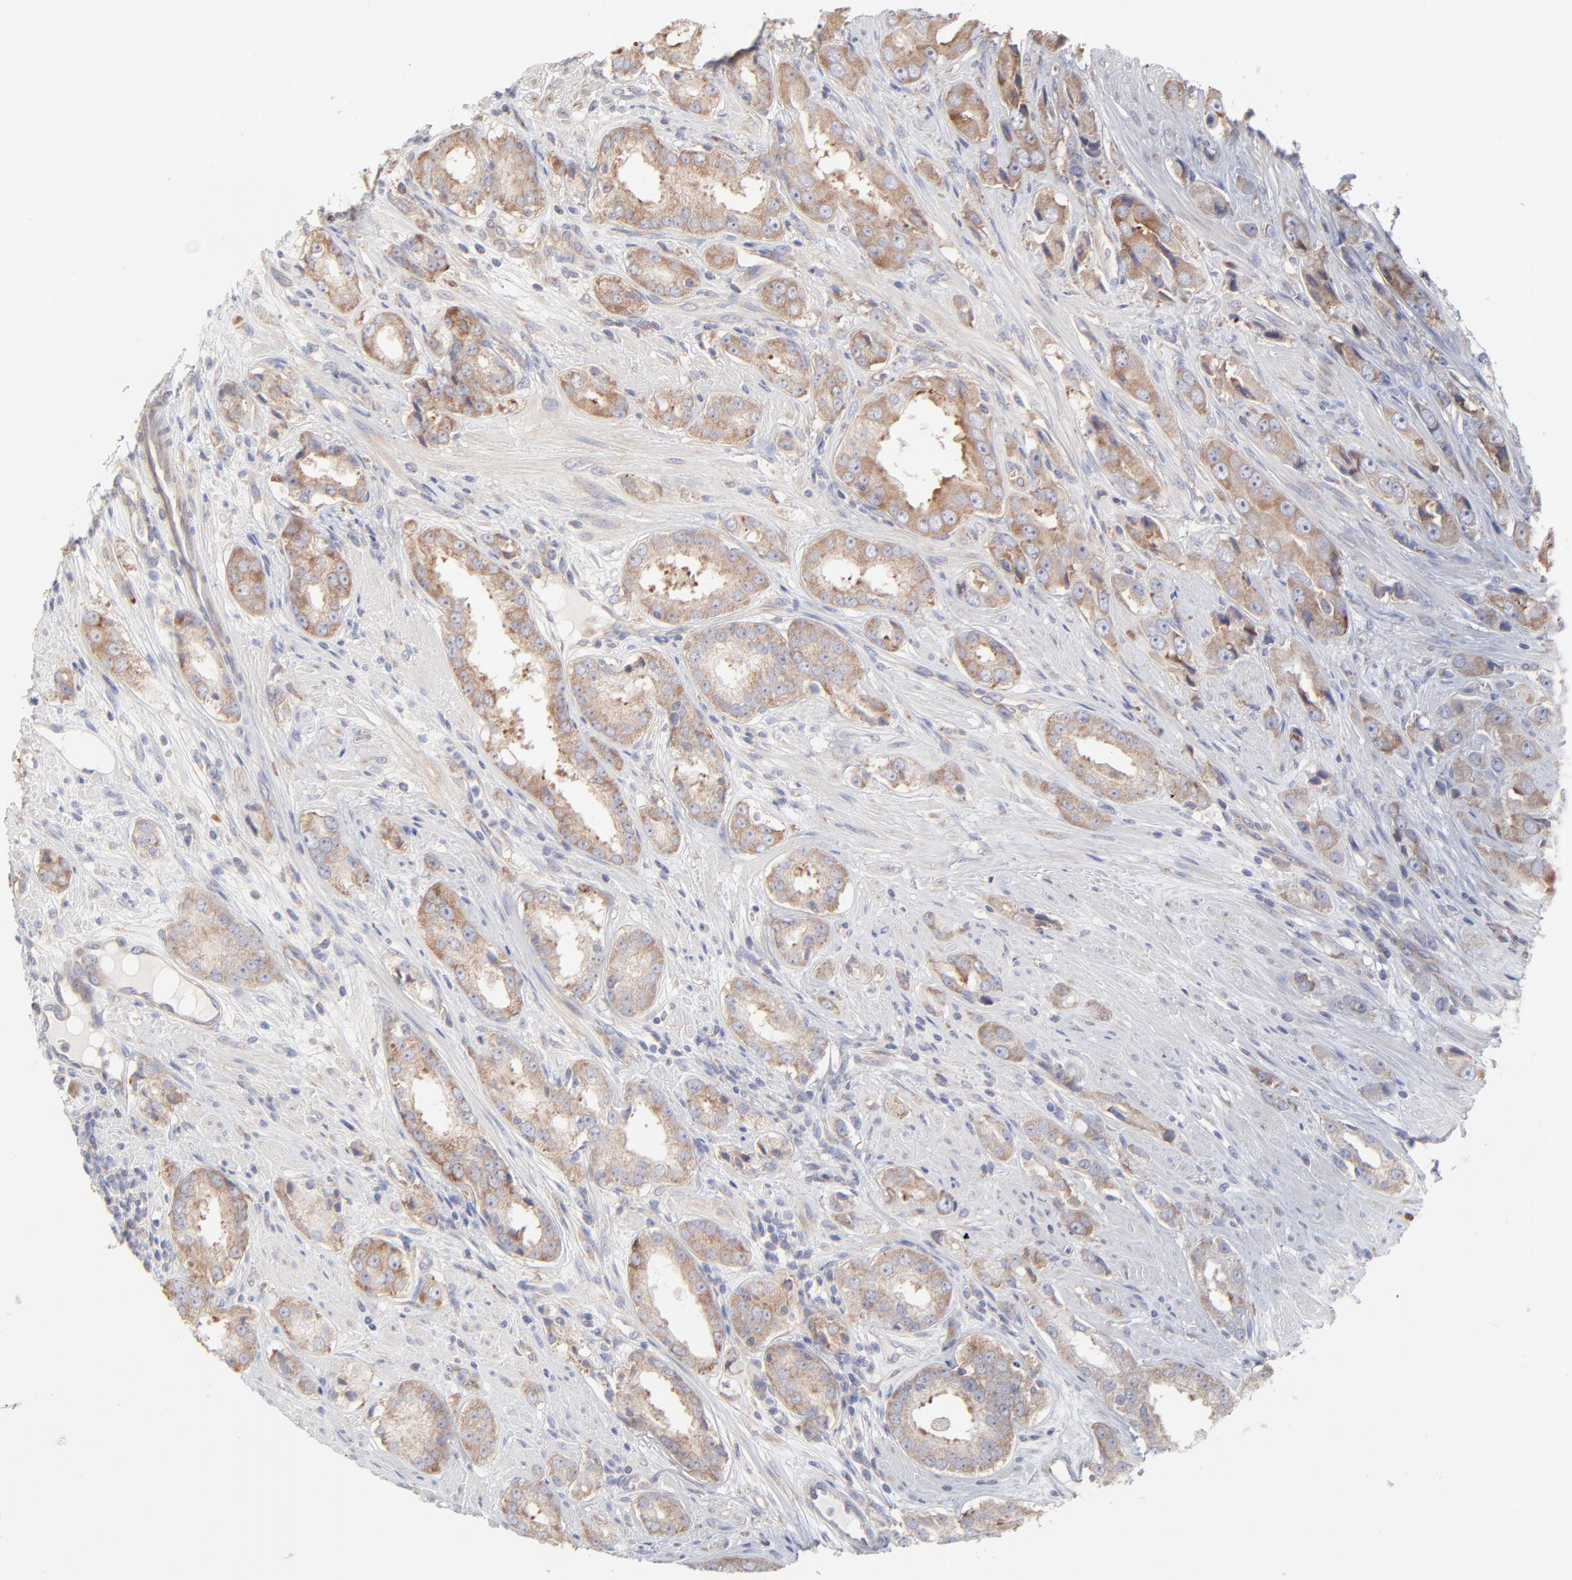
{"staining": {"intensity": "moderate", "quantity": ">75%", "location": "cytoplasmic/membranous"}, "tissue": "prostate cancer", "cell_type": "Tumor cells", "image_type": "cancer", "snomed": [{"axis": "morphology", "description": "Adenocarcinoma, Medium grade"}, {"axis": "topography", "description": "Prostate"}], "caption": "Human prostate cancer stained with a protein marker exhibits moderate staining in tumor cells.", "gene": "RPS21", "patient": {"sex": "male", "age": 53}}